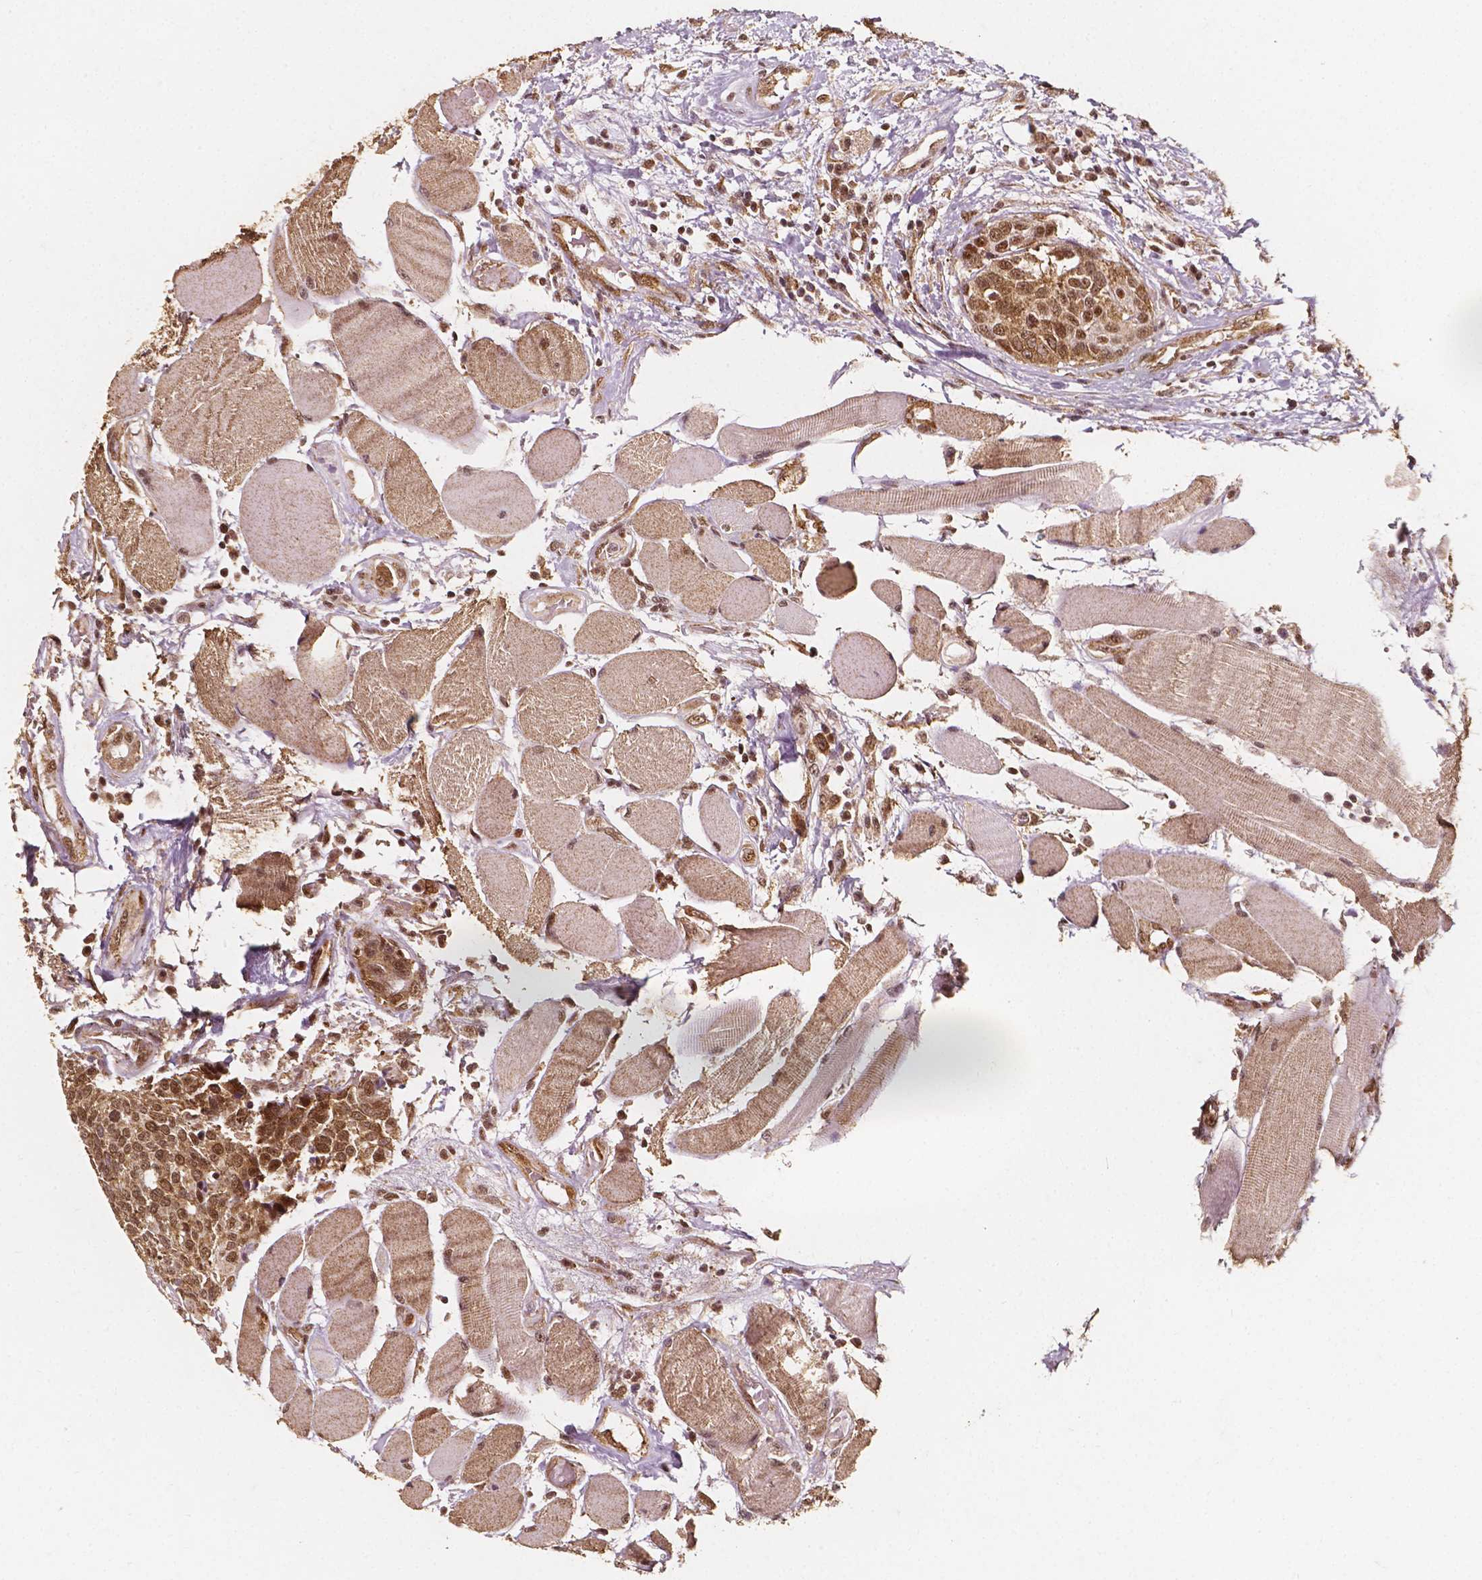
{"staining": {"intensity": "moderate", "quantity": ">75%", "location": "cytoplasmic/membranous,nuclear"}, "tissue": "head and neck cancer", "cell_type": "Tumor cells", "image_type": "cancer", "snomed": [{"axis": "morphology", "description": "Squamous cell carcinoma, NOS"}, {"axis": "topography", "description": "Oral tissue"}, {"axis": "topography", "description": "Head-Neck"}], "caption": "A high-resolution micrograph shows IHC staining of head and neck cancer (squamous cell carcinoma), which exhibits moderate cytoplasmic/membranous and nuclear positivity in approximately >75% of tumor cells. Nuclei are stained in blue.", "gene": "SMN1", "patient": {"sex": "male", "age": 64}}